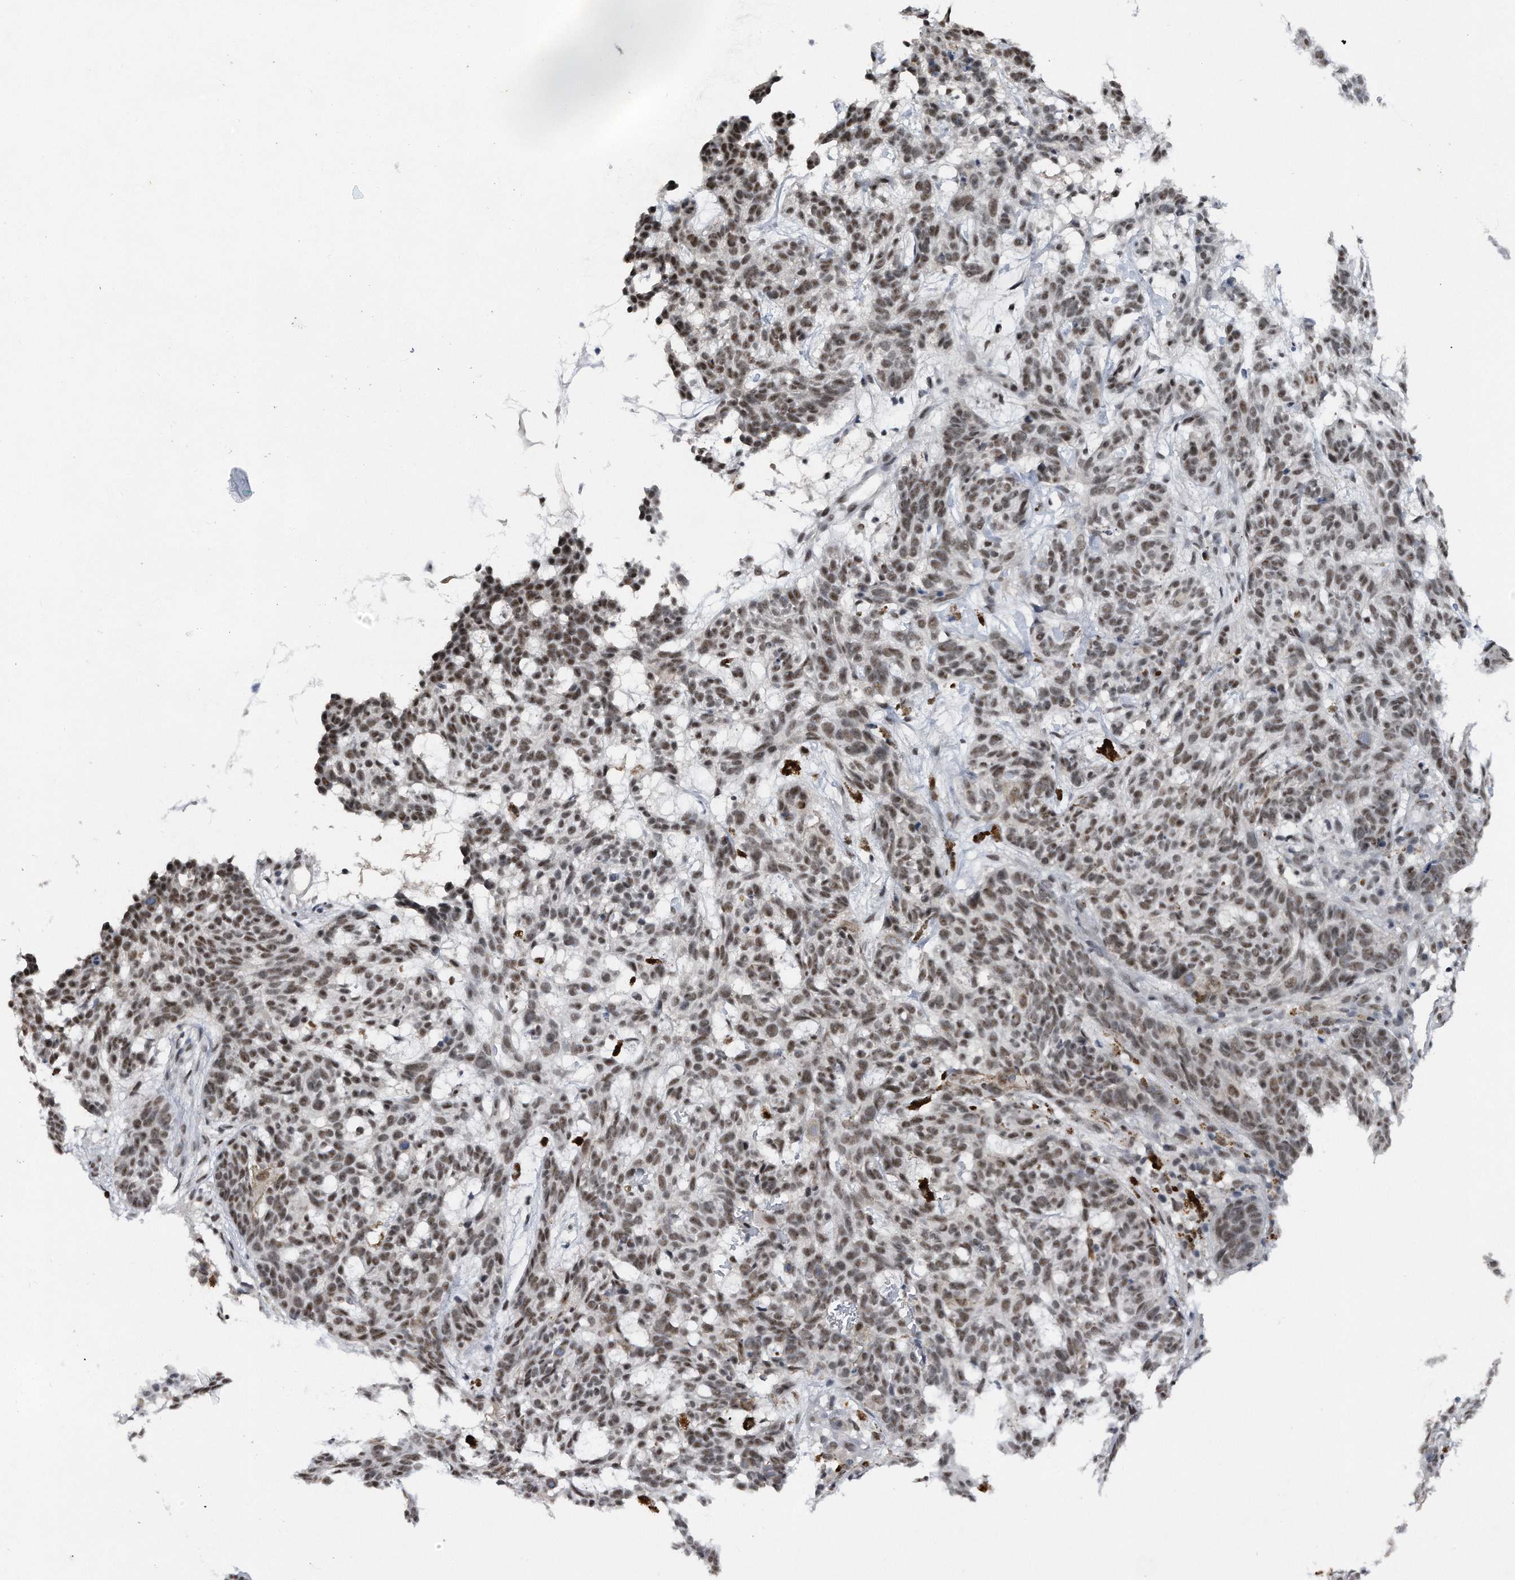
{"staining": {"intensity": "moderate", "quantity": ">75%", "location": "nuclear"}, "tissue": "skin cancer", "cell_type": "Tumor cells", "image_type": "cancer", "snomed": [{"axis": "morphology", "description": "Basal cell carcinoma"}, {"axis": "topography", "description": "Skin"}], "caption": "This is a photomicrograph of IHC staining of skin cancer, which shows moderate staining in the nuclear of tumor cells.", "gene": "VIRMA", "patient": {"sex": "male", "age": 85}}